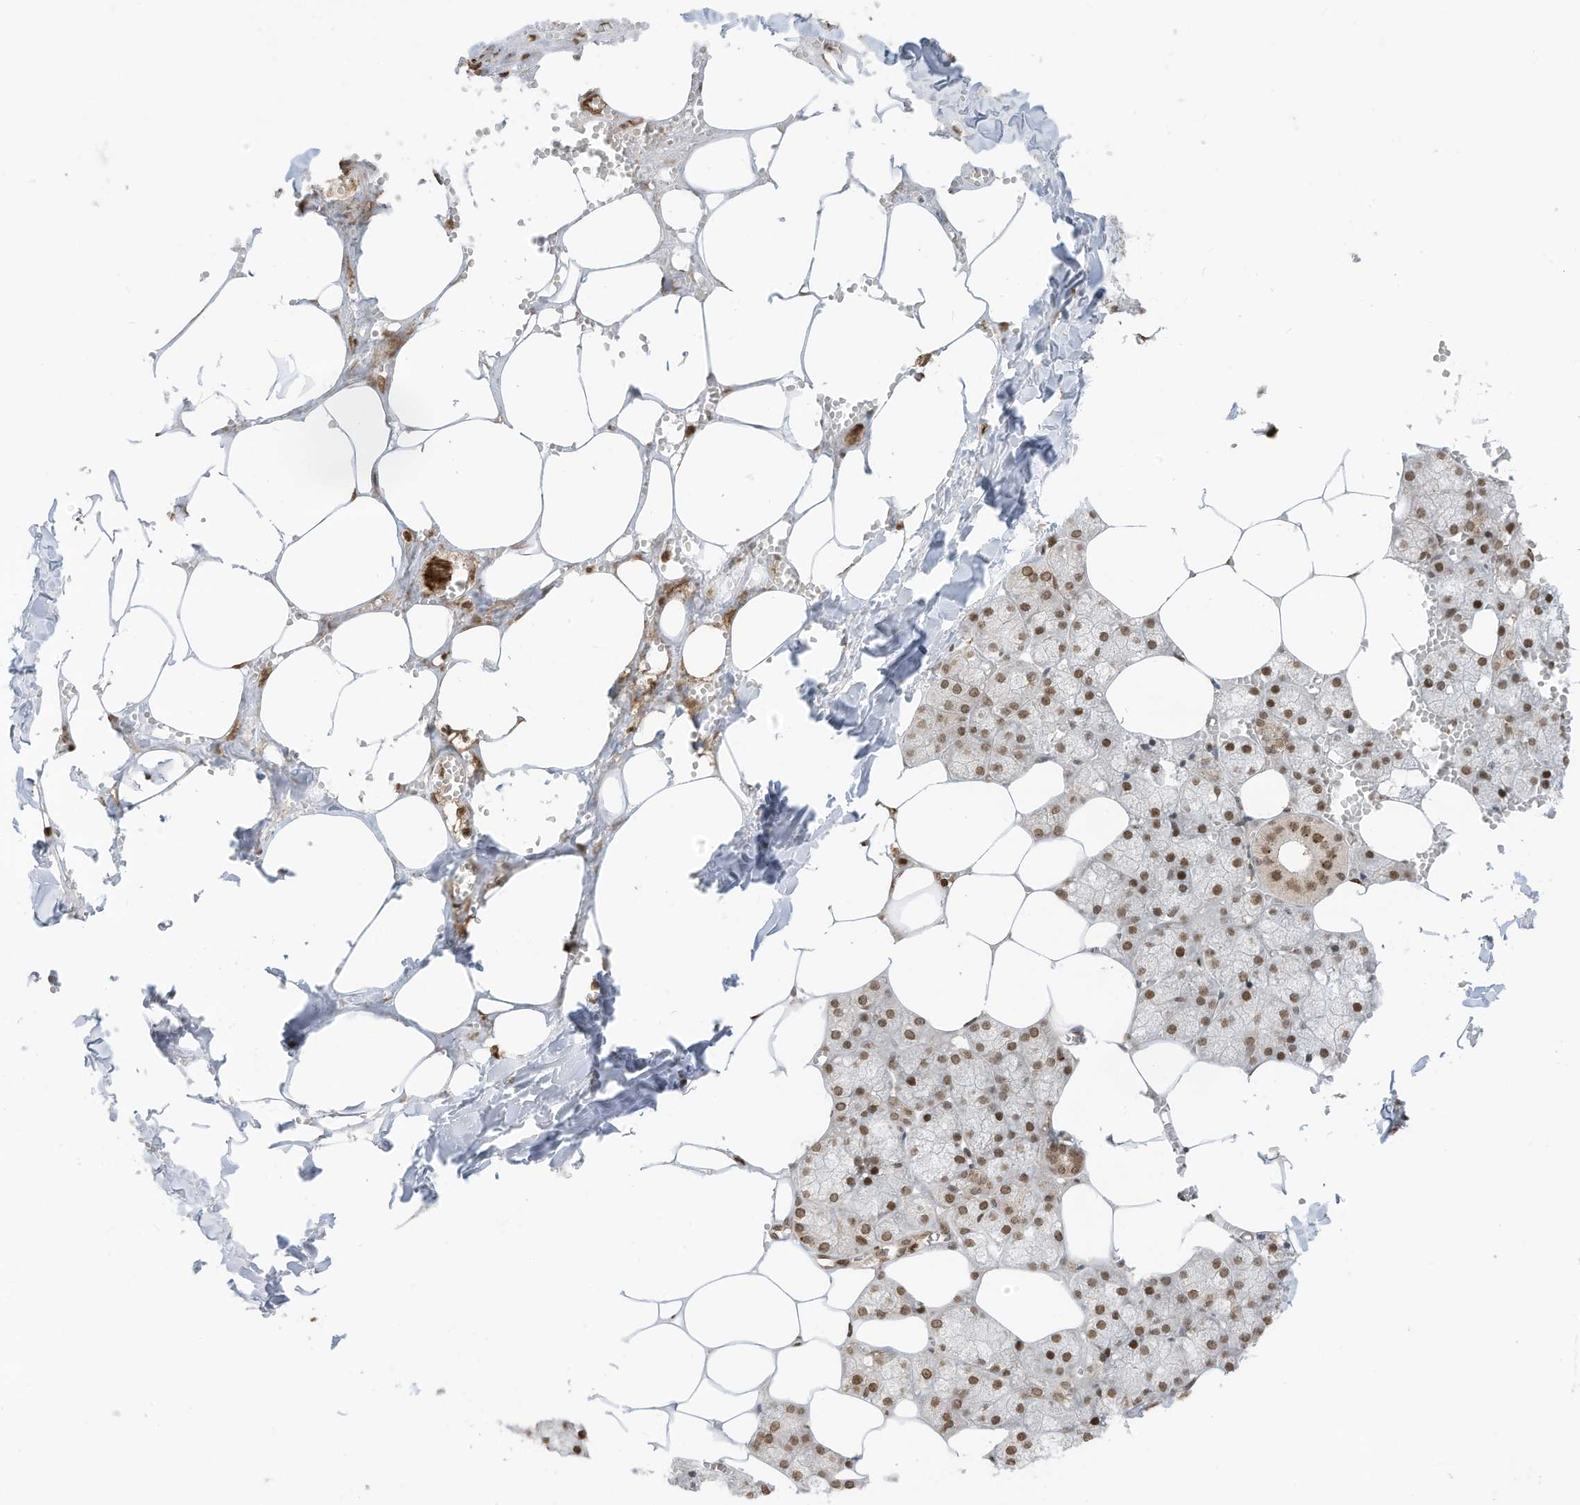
{"staining": {"intensity": "moderate", "quantity": ">75%", "location": "cytoplasmic/membranous,nuclear"}, "tissue": "salivary gland", "cell_type": "Glandular cells", "image_type": "normal", "snomed": [{"axis": "morphology", "description": "Normal tissue, NOS"}, {"axis": "topography", "description": "Salivary gland"}], "caption": "DAB (3,3'-diaminobenzidine) immunohistochemical staining of unremarkable human salivary gland demonstrates moderate cytoplasmic/membranous,nuclear protein staining in about >75% of glandular cells.", "gene": "KPNB1", "patient": {"sex": "male", "age": 62}}